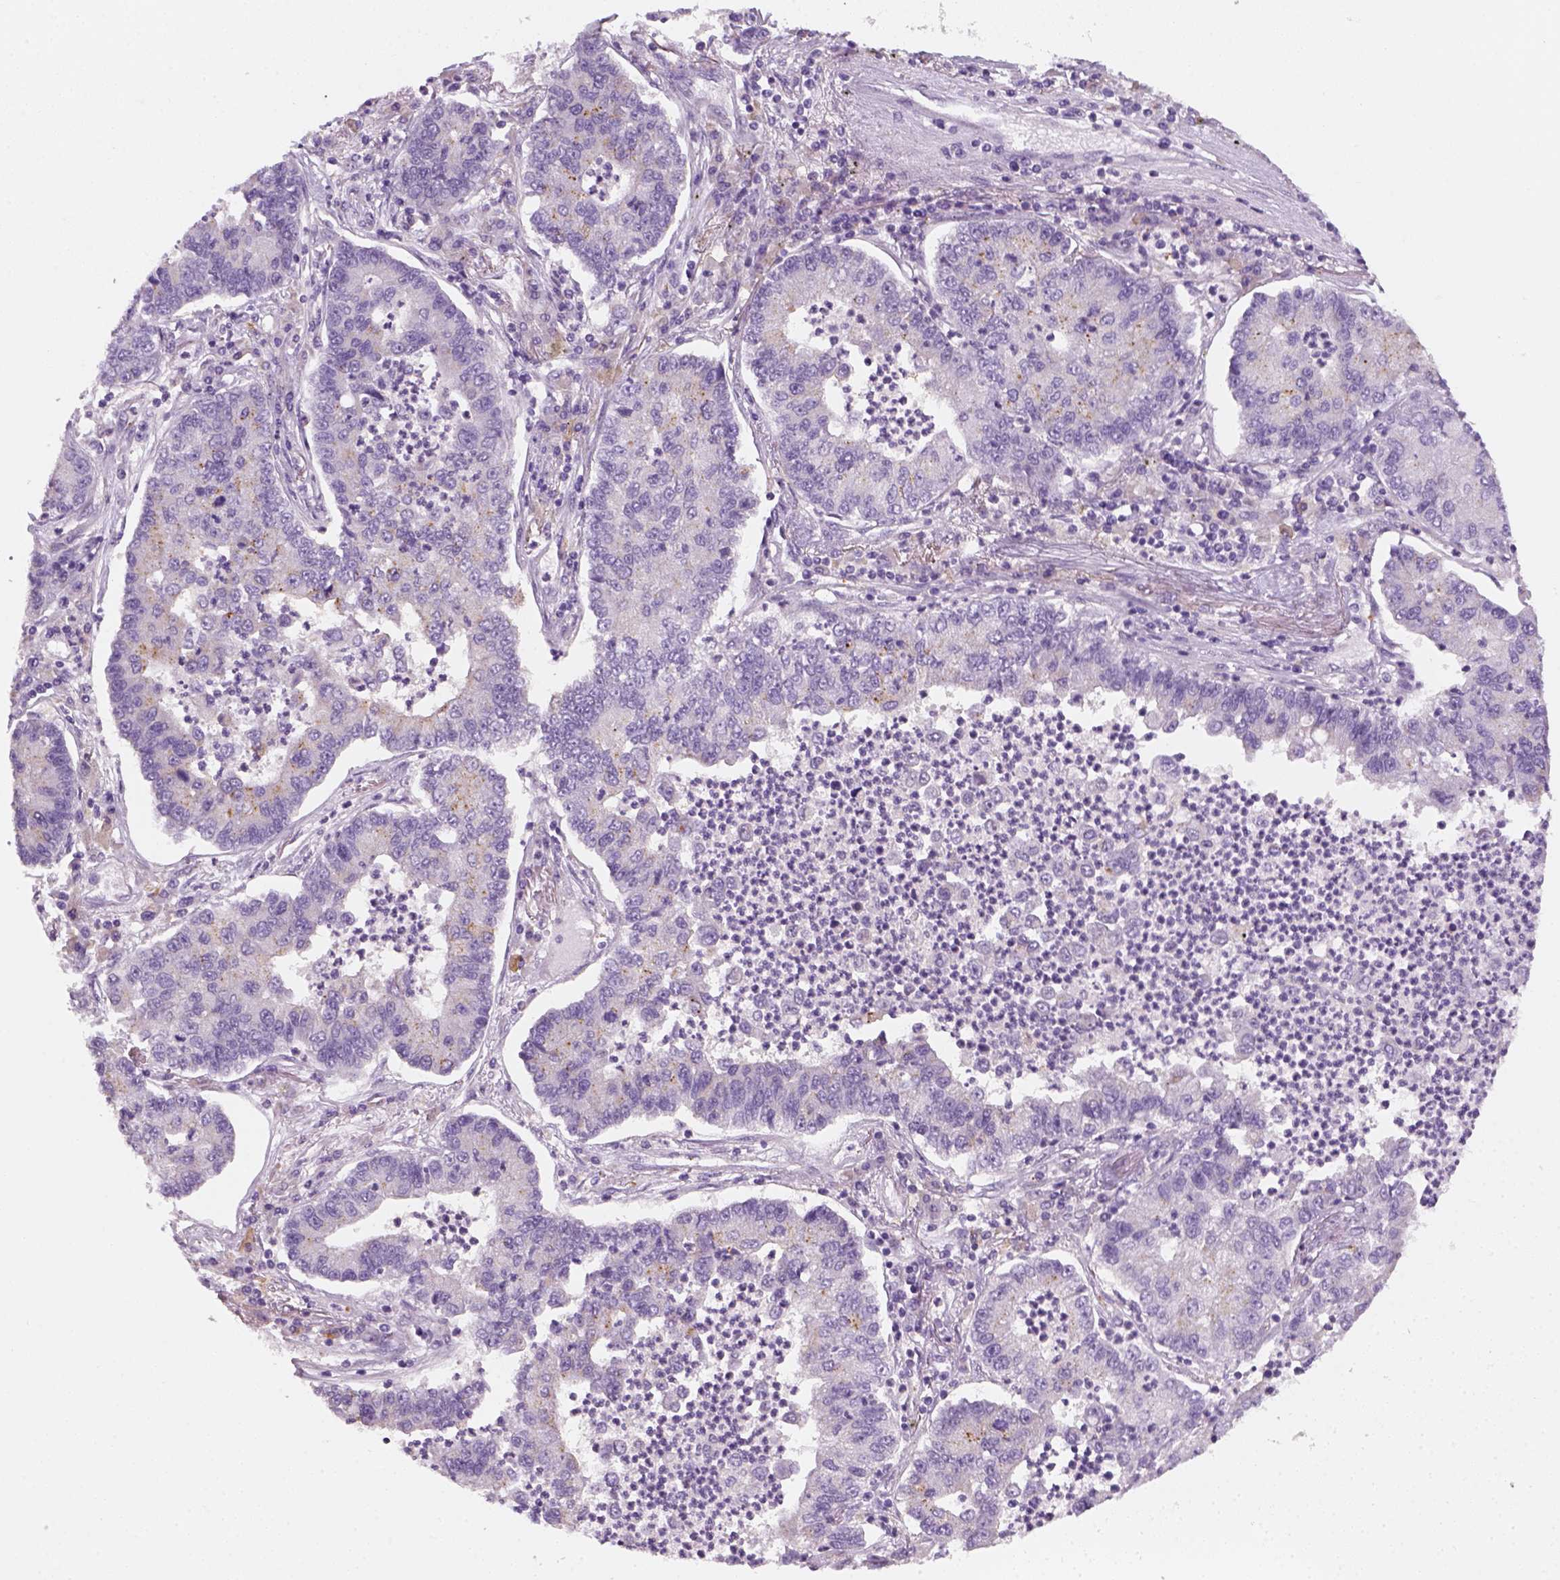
{"staining": {"intensity": "negative", "quantity": "none", "location": "none"}, "tissue": "lung cancer", "cell_type": "Tumor cells", "image_type": "cancer", "snomed": [{"axis": "morphology", "description": "Adenocarcinoma, NOS"}, {"axis": "topography", "description": "Lung"}], "caption": "DAB immunohistochemical staining of lung cancer (adenocarcinoma) exhibits no significant positivity in tumor cells.", "gene": "FAM163B", "patient": {"sex": "female", "age": 57}}